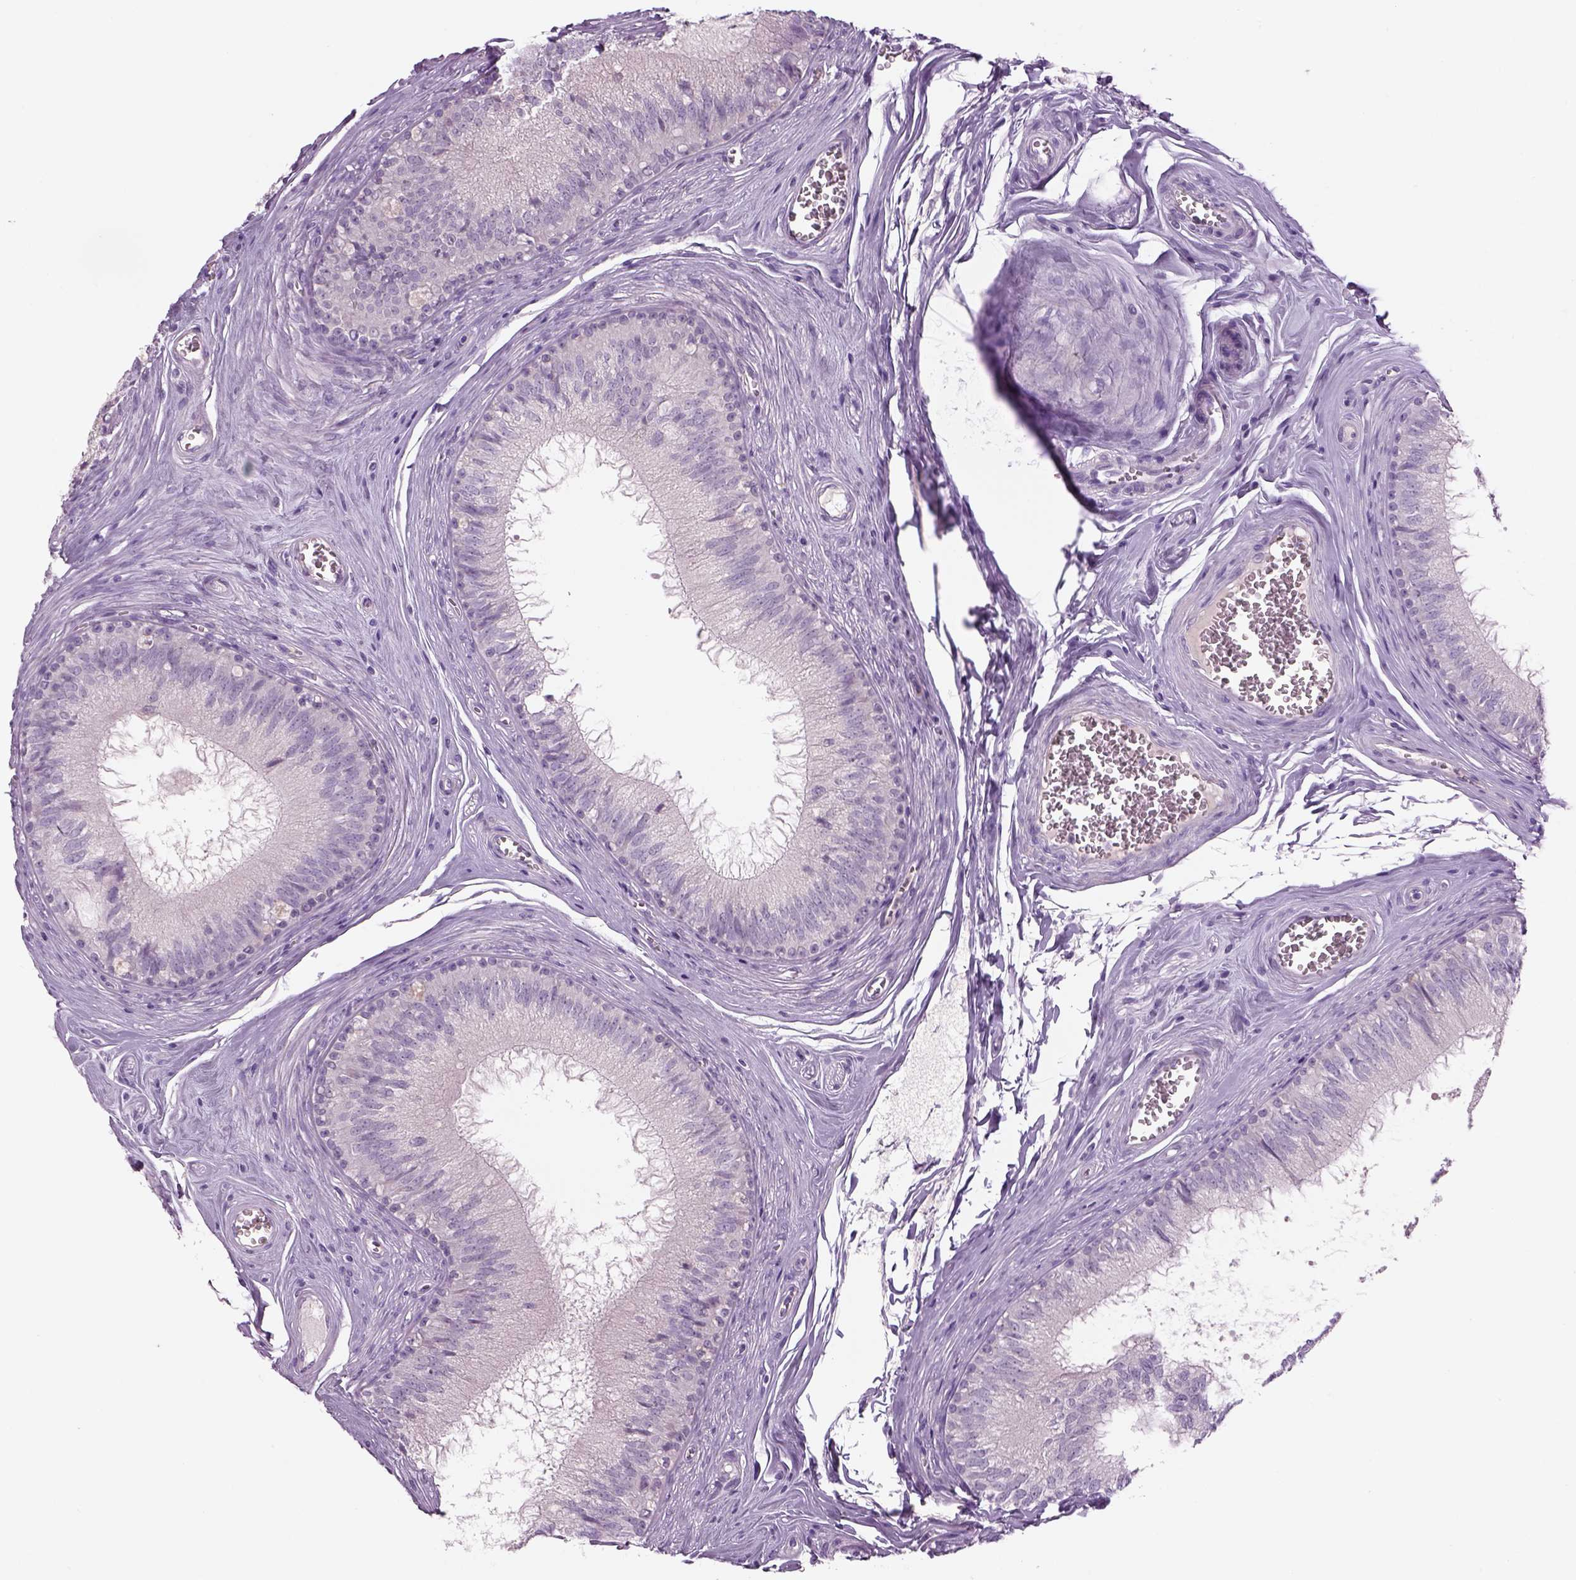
{"staining": {"intensity": "negative", "quantity": "none", "location": "none"}, "tissue": "epididymis", "cell_type": "Glandular cells", "image_type": "normal", "snomed": [{"axis": "morphology", "description": "Normal tissue, NOS"}, {"axis": "topography", "description": "Epididymis"}], "caption": "Immunohistochemistry image of unremarkable epididymis: human epididymis stained with DAB (3,3'-diaminobenzidine) displays no significant protein positivity in glandular cells.", "gene": "MDH1B", "patient": {"sex": "male", "age": 37}}